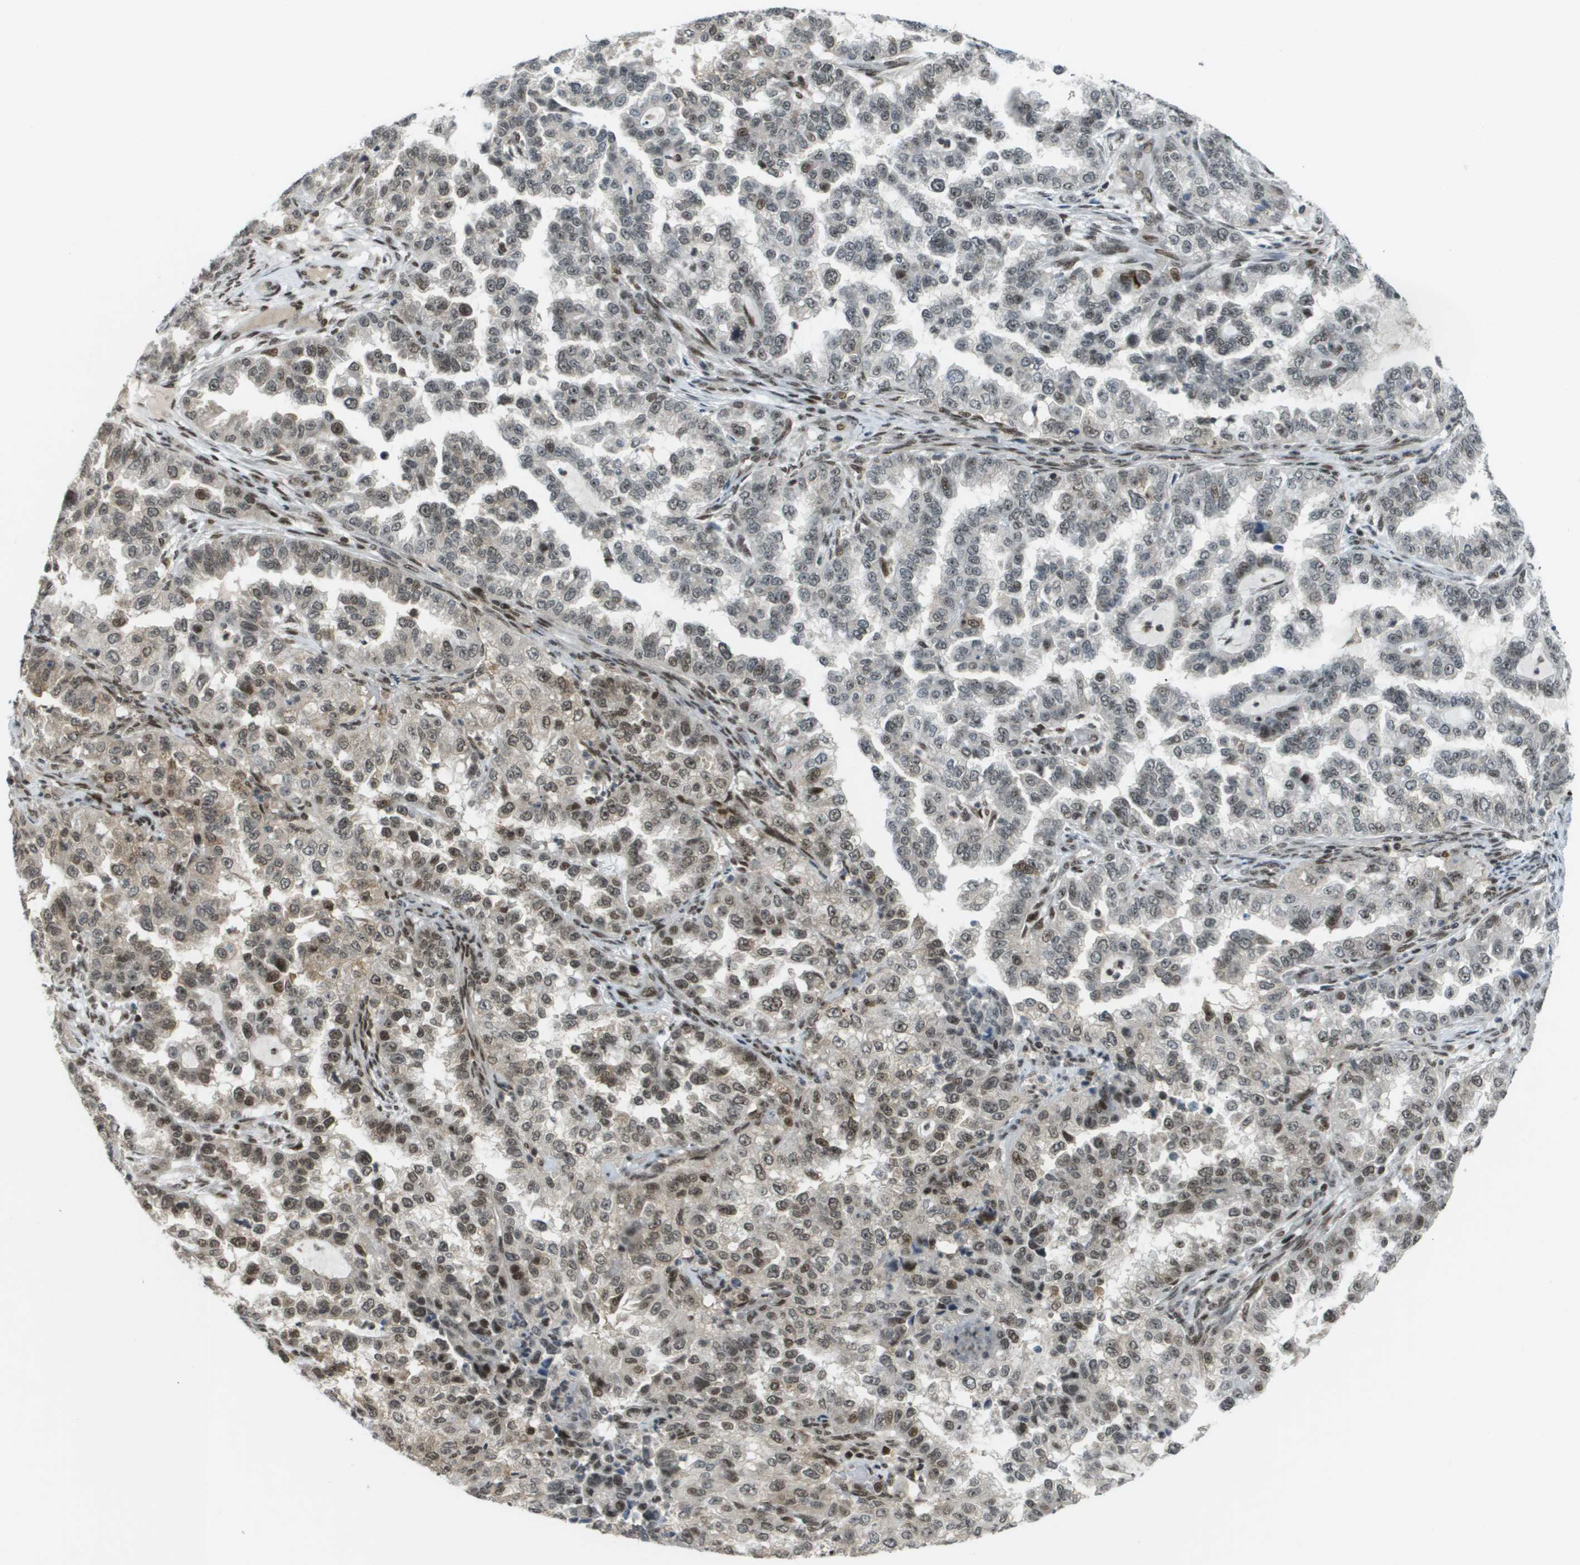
{"staining": {"intensity": "moderate", "quantity": "25%-75%", "location": "nuclear"}, "tissue": "endometrial cancer", "cell_type": "Tumor cells", "image_type": "cancer", "snomed": [{"axis": "morphology", "description": "Adenocarcinoma, NOS"}, {"axis": "topography", "description": "Endometrium"}], "caption": "Immunohistochemistry staining of endometrial cancer, which demonstrates medium levels of moderate nuclear positivity in approximately 25%-75% of tumor cells indicating moderate nuclear protein positivity. The staining was performed using DAB (brown) for protein detection and nuclei were counterstained in hematoxylin (blue).", "gene": "IRF7", "patient": {"sex": "female", "age": 85}}